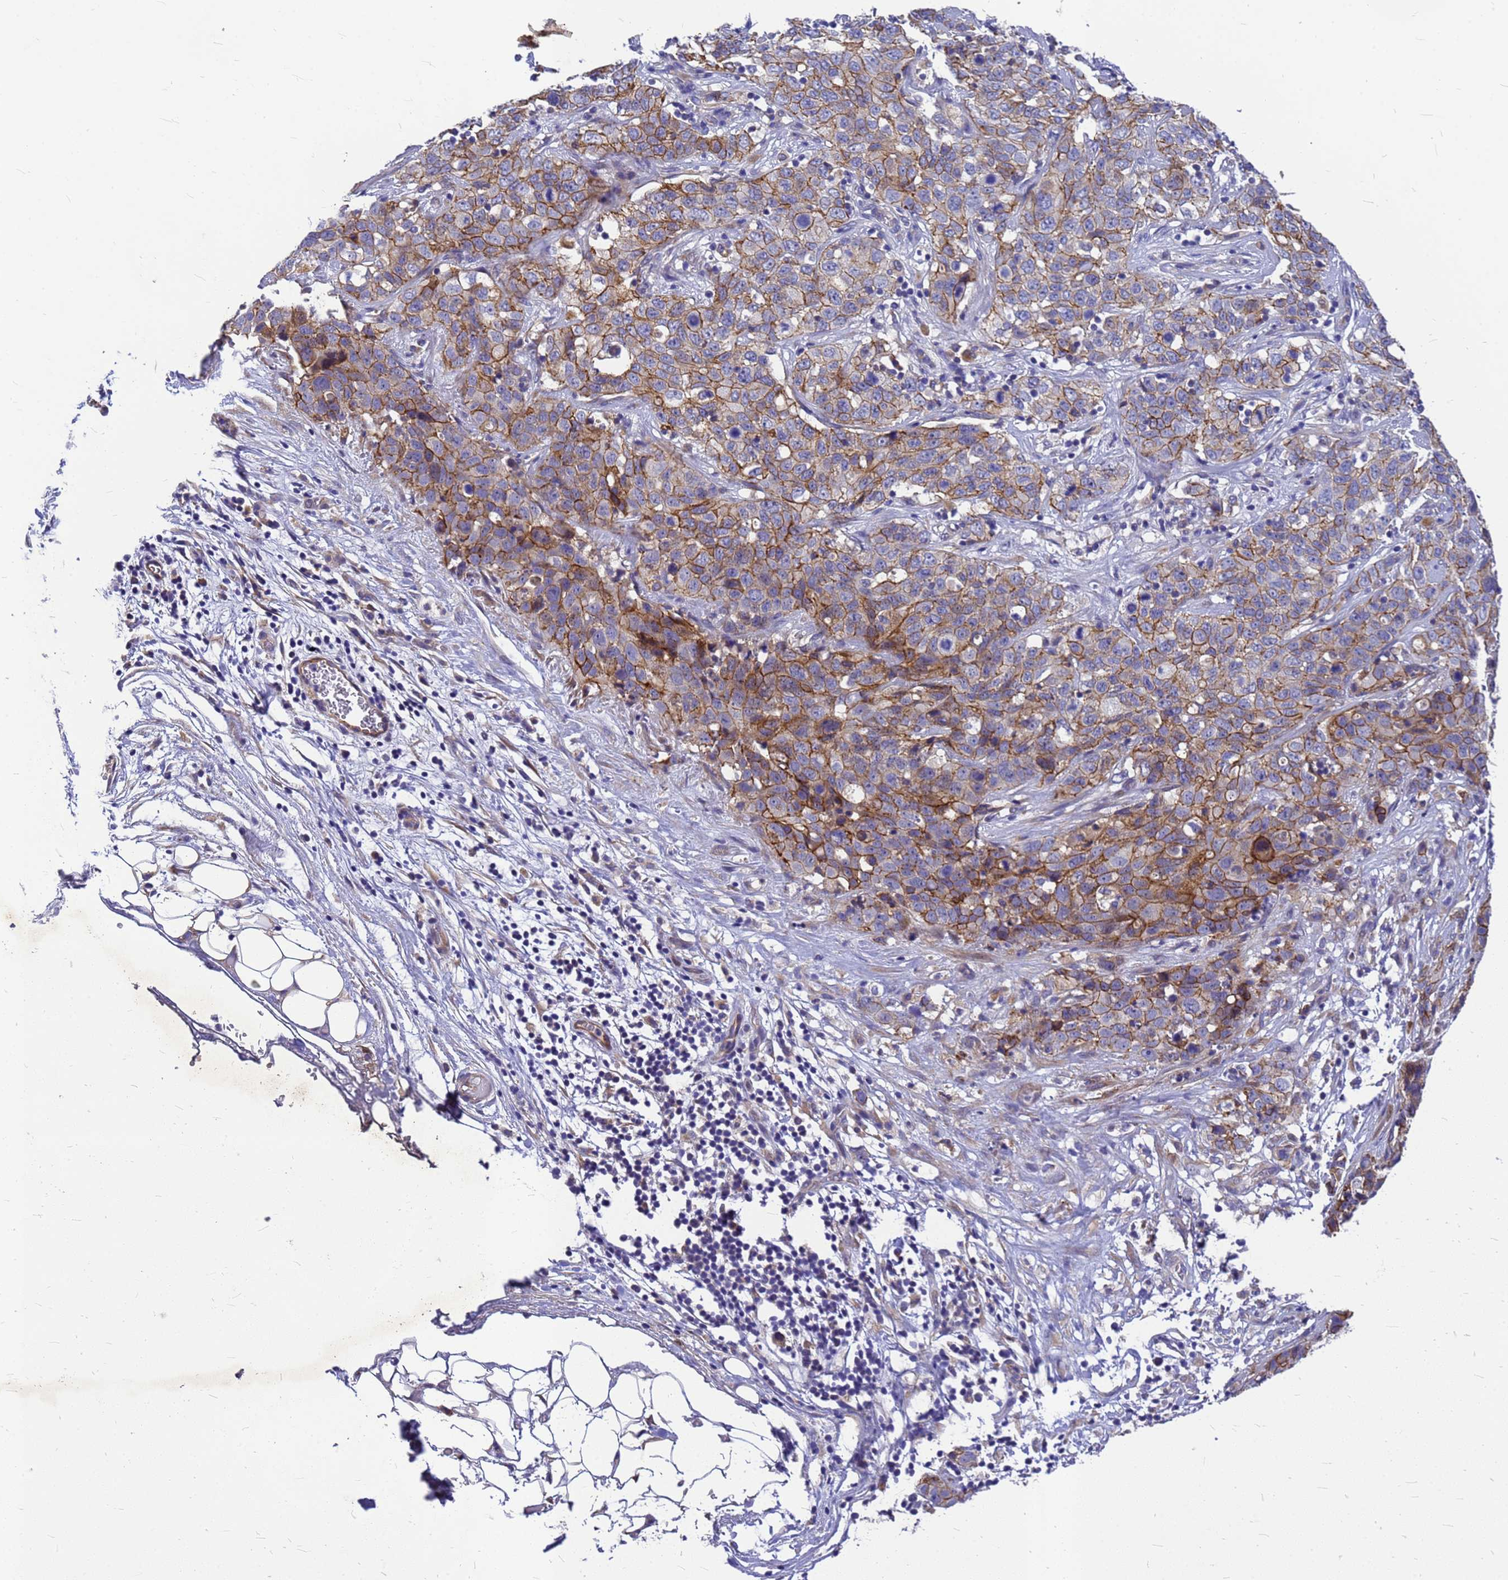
{"staining": {"intensity": "moderate", "quantity": ">75%", "location": "cytoplasmic/membranous"}, "tissue": "stomach cancer", "cell_type": "Tumor cells", "image_type": "cancer", "snomed": [{"axis": "morphology", "description": "Normal tissue, NOS"}, {"axis": "morphology", "description": "Adenocarcinoma, NOS"}, {"axis": "topography", "description": "Lymph node"}, {"axis": "topography", "description": "Stomach"}], "caption": "Moderate cytoplasmic/membranous protein expression is present in approximately >75% of tumor cells in adenocarcinoma (stomach).", "gene": "FBXW5", "patient": {"sex": "male", "age": 48}}